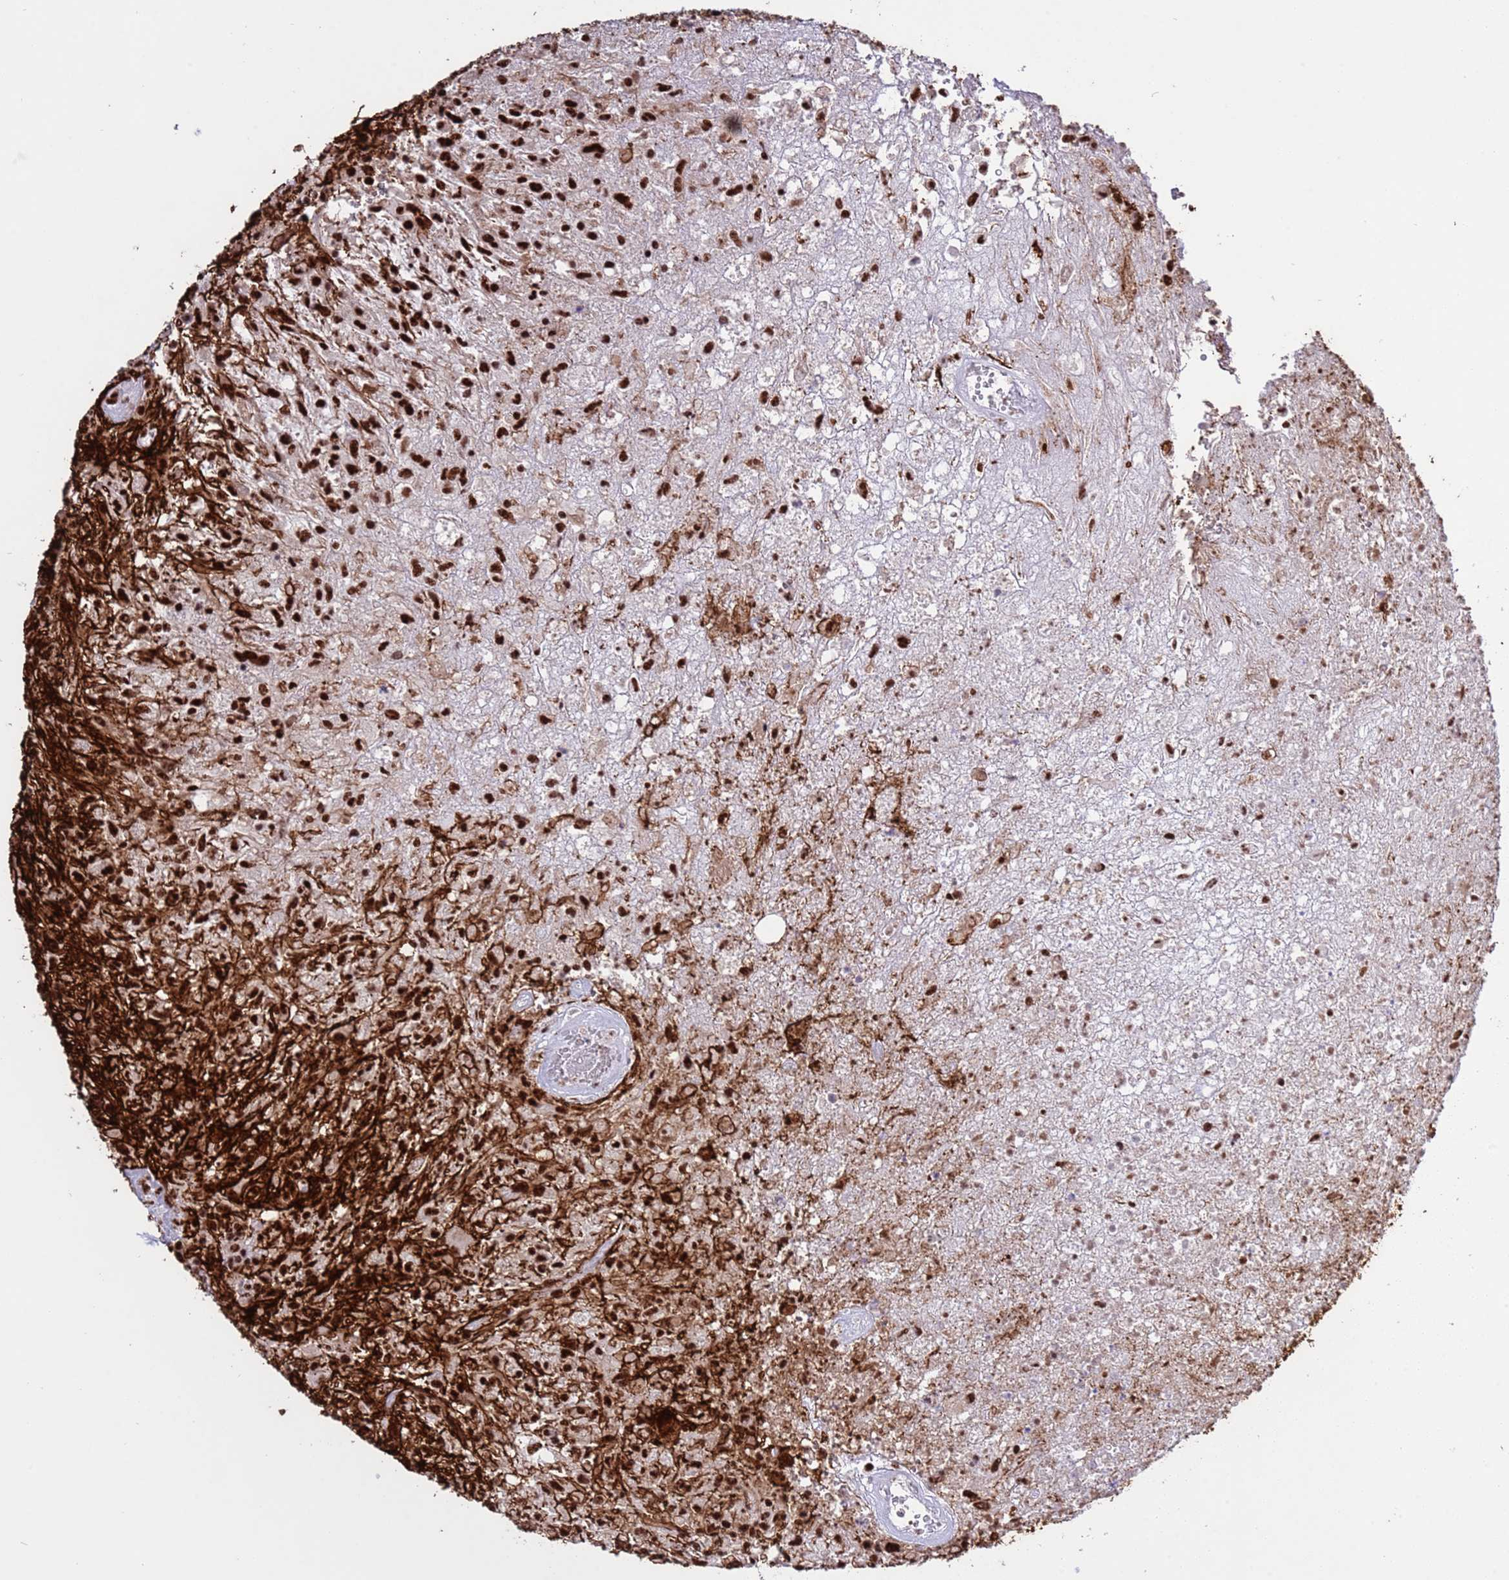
{"staining": {"intensity": "strong", "quantity": ">75%", "location": "nuclear"}, "tissue": "glioma", "cell_type": "Tumor cells", "image_type": "cancer", "snomed": [{"axis": "morphology", "description": "Glioma, malignant, High grade"}, {"axis": "topography", "description": "Brain"}], "caption": "Glioma stained with DAB (3,3'-diaminobenzidine) IHC demonstrates high levels of strong nuclear positivity in about >75% of tumor cells.", "gene": "THOC2", "patient": {"sex": "male", "age": 56}}